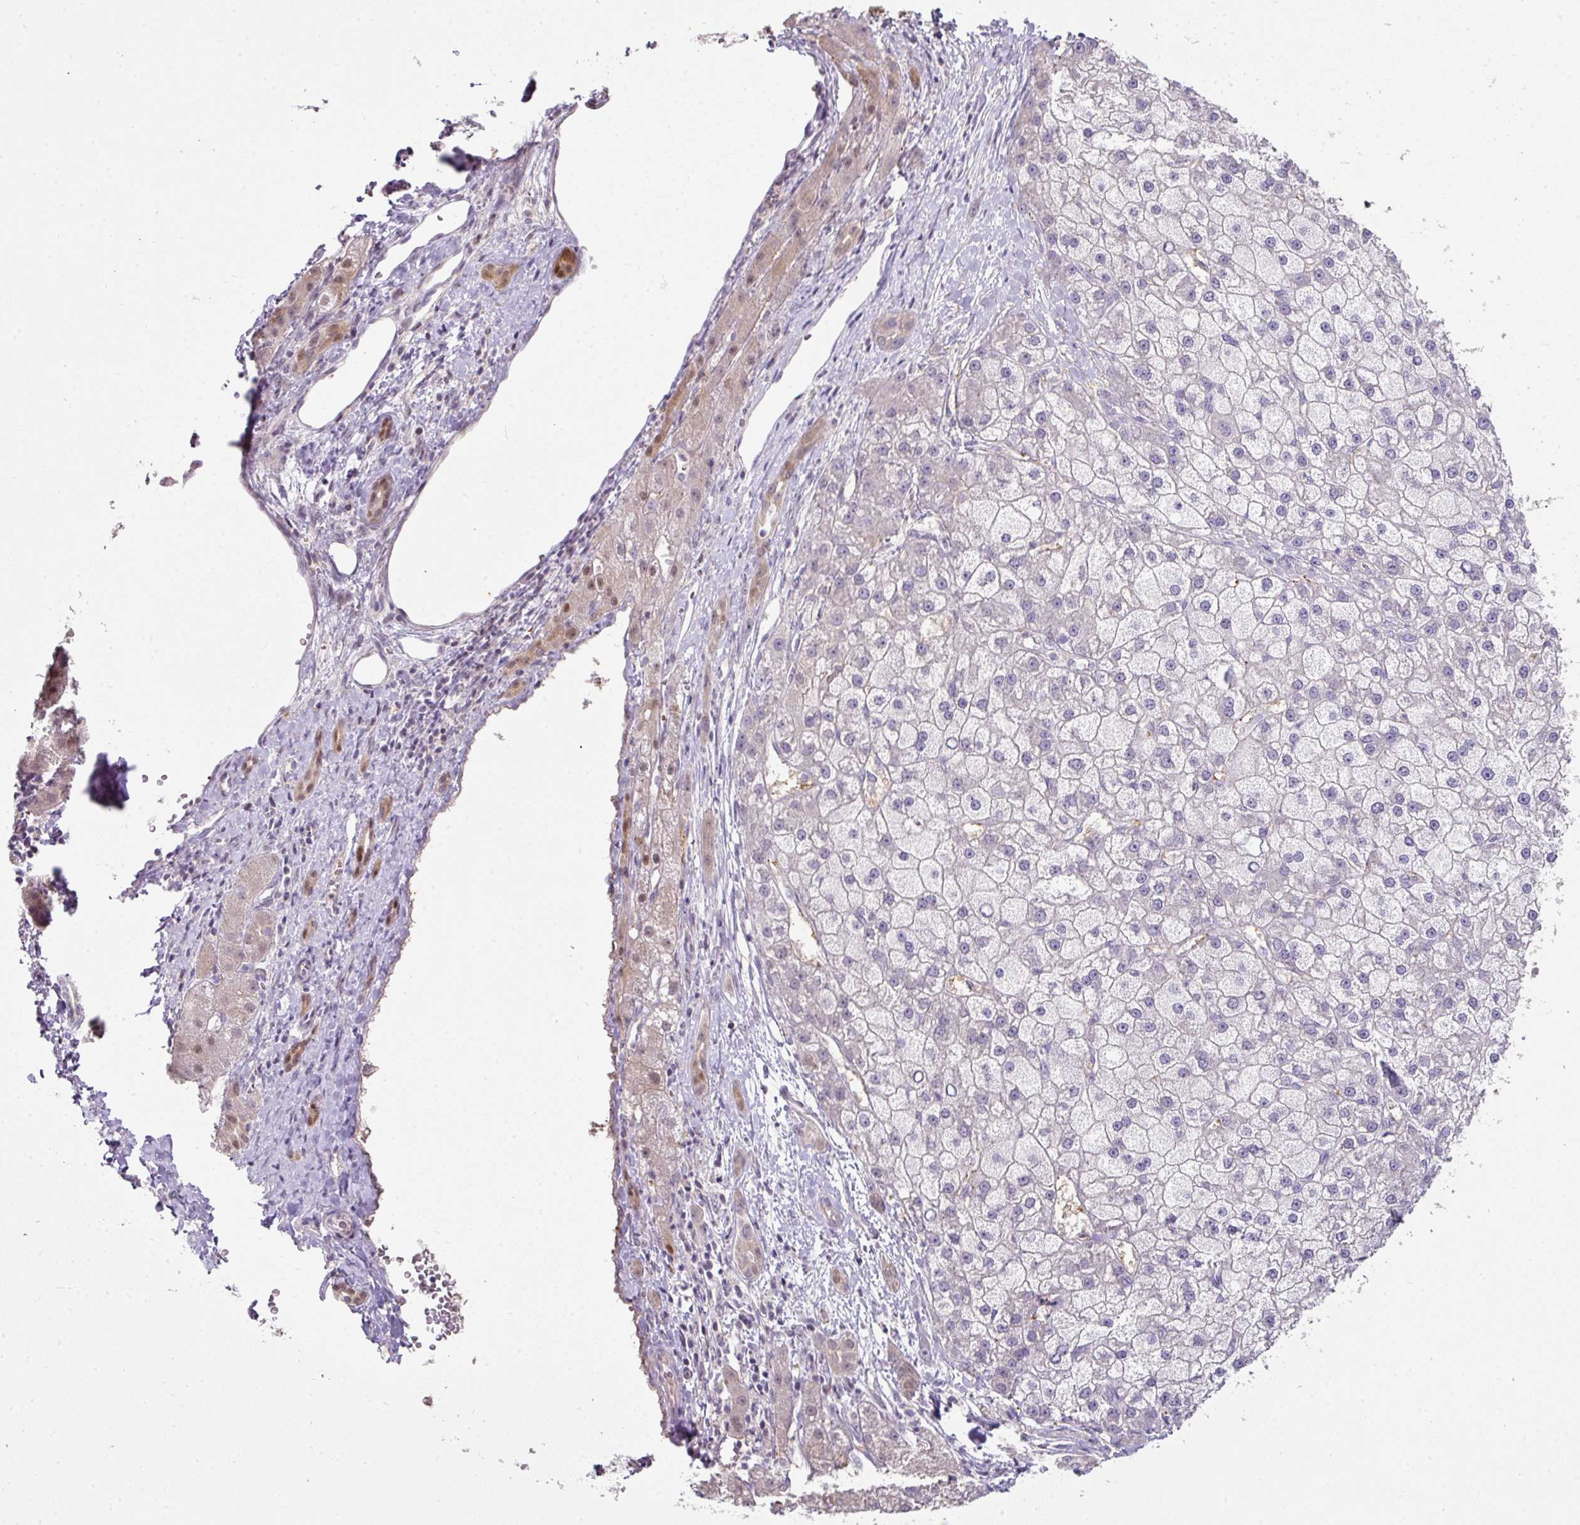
{"staining": {"intensity": "negative", "quantity": "none", "location": "none"}, "tissue": "liver cancer", "cell_type": "Tumor cells", "image_type": "cancer", "snomed": [{"axis": "morphology", "description": "Carcinoma, Hepatocellular, NOS"}, {"axis": "topography", "description": "Liver"}], "caption": "A photomicrograph of liver cancer (hepatocellular carcinoma) stained for a protein shows no brown staining in tumor cells.", "gene": "ANKRD18A", "patient": {"sex": "male", "age": 67}}